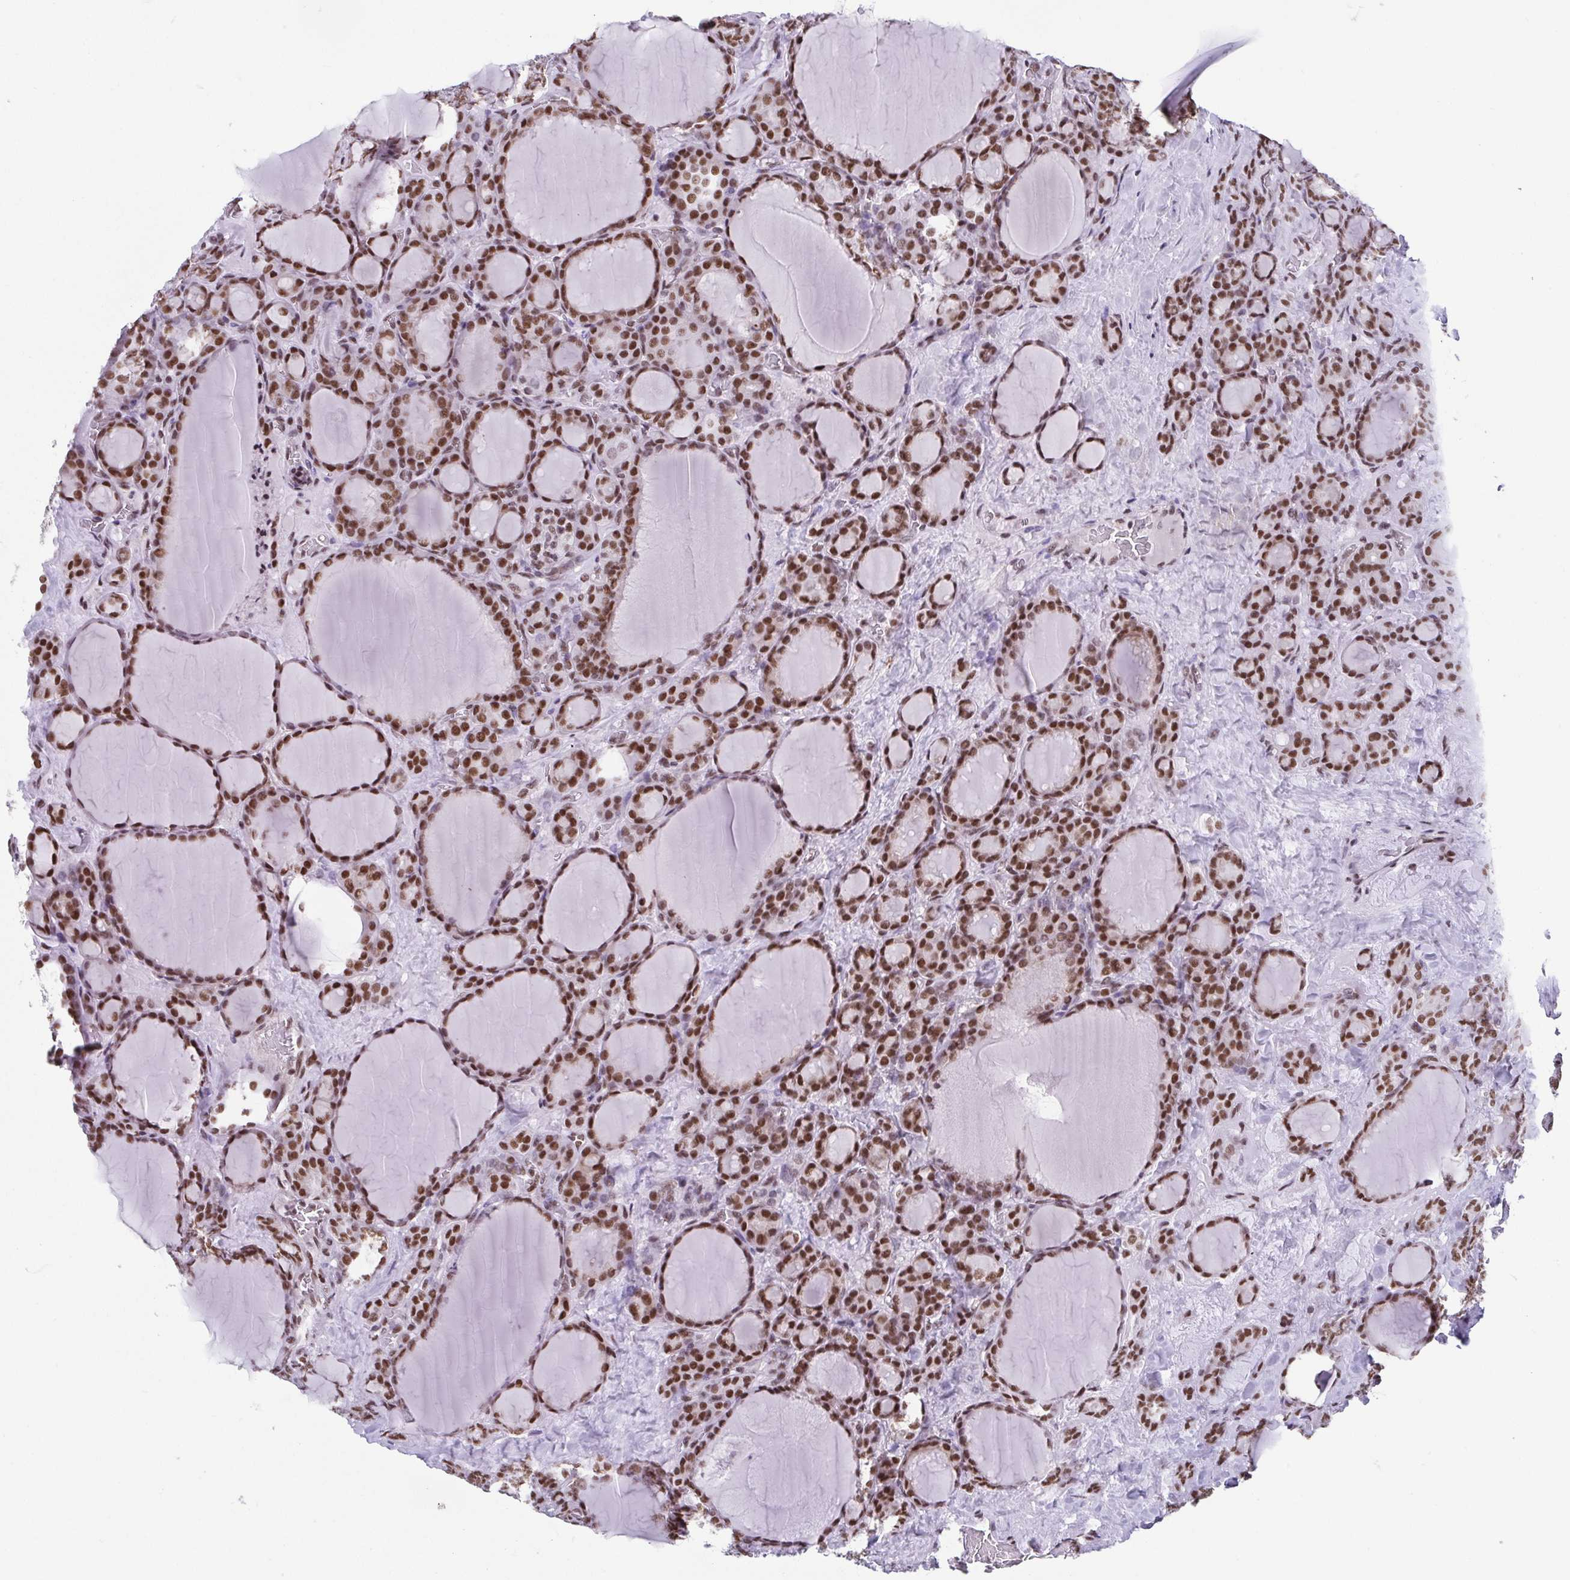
{"staining": {"intensity": "moderate", "quantity": ">75%", "location": "nuclear"}, "tissue": "thyroid cancer", "cell_type": "Tumor cells", "image_type": "cancer", "snomed": [{"axis": "morphology", "description": "Normal tissue, NOS"}, {"axis": "morphology", "description": "Follicular adenoma carcinoma, NOS"}, {"axis": "topography", "description": "Thyroid gland"}], "caption": "IHC micrograph of neoplastic tissue: human follicular adenoma carcinoma (thyroid) stained using immunohistochemistry displays medium levels of moderate protein expression localized specifically in the nuclear of tumor cells, appearing as a nuclear brown color.", "gene": "SLC7A10", "patient": {"sex": "female", "age": 31}}